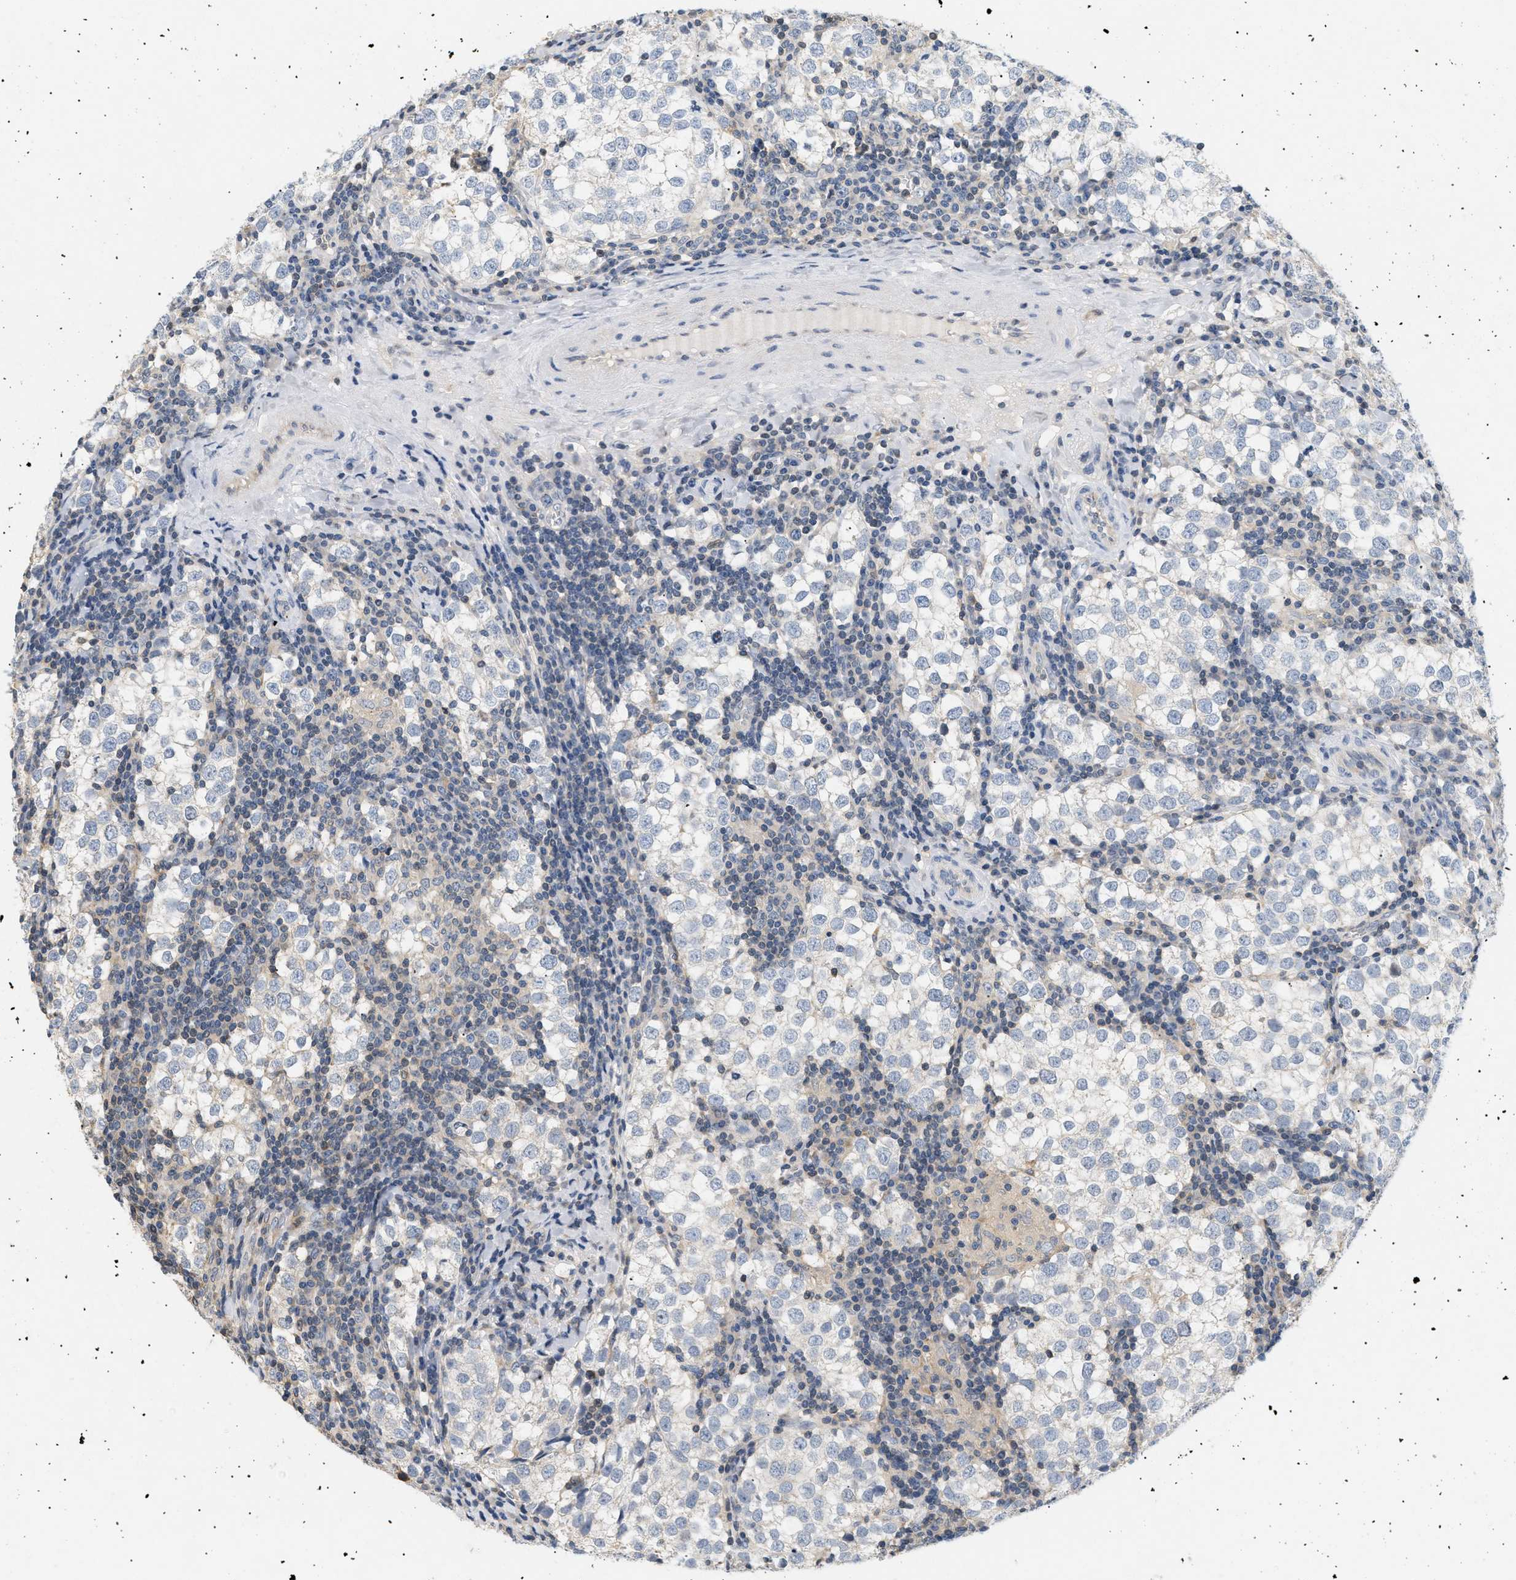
{"staining": {"intensity": "negative", "quantity": "none", "location": "none"}, "tissue": "testis cancer", "cell_type": "Tumor cells", "image_type": "cancer", "snomed": [{"axis": "morphology", "description": "Seminoma, NOS"}, {"axis": "morphology", "description": "Carcinoma, Embryonal, NOS"}, {"axis": "topography", "description": "Testis"}], "caption": "Histopathology image shows no protein staining in tumor cells of testis seminoma tissue. Nuclei are stained in blue.", "gene": "FARS2", "patient": {"sex": "male", "age": 36}}